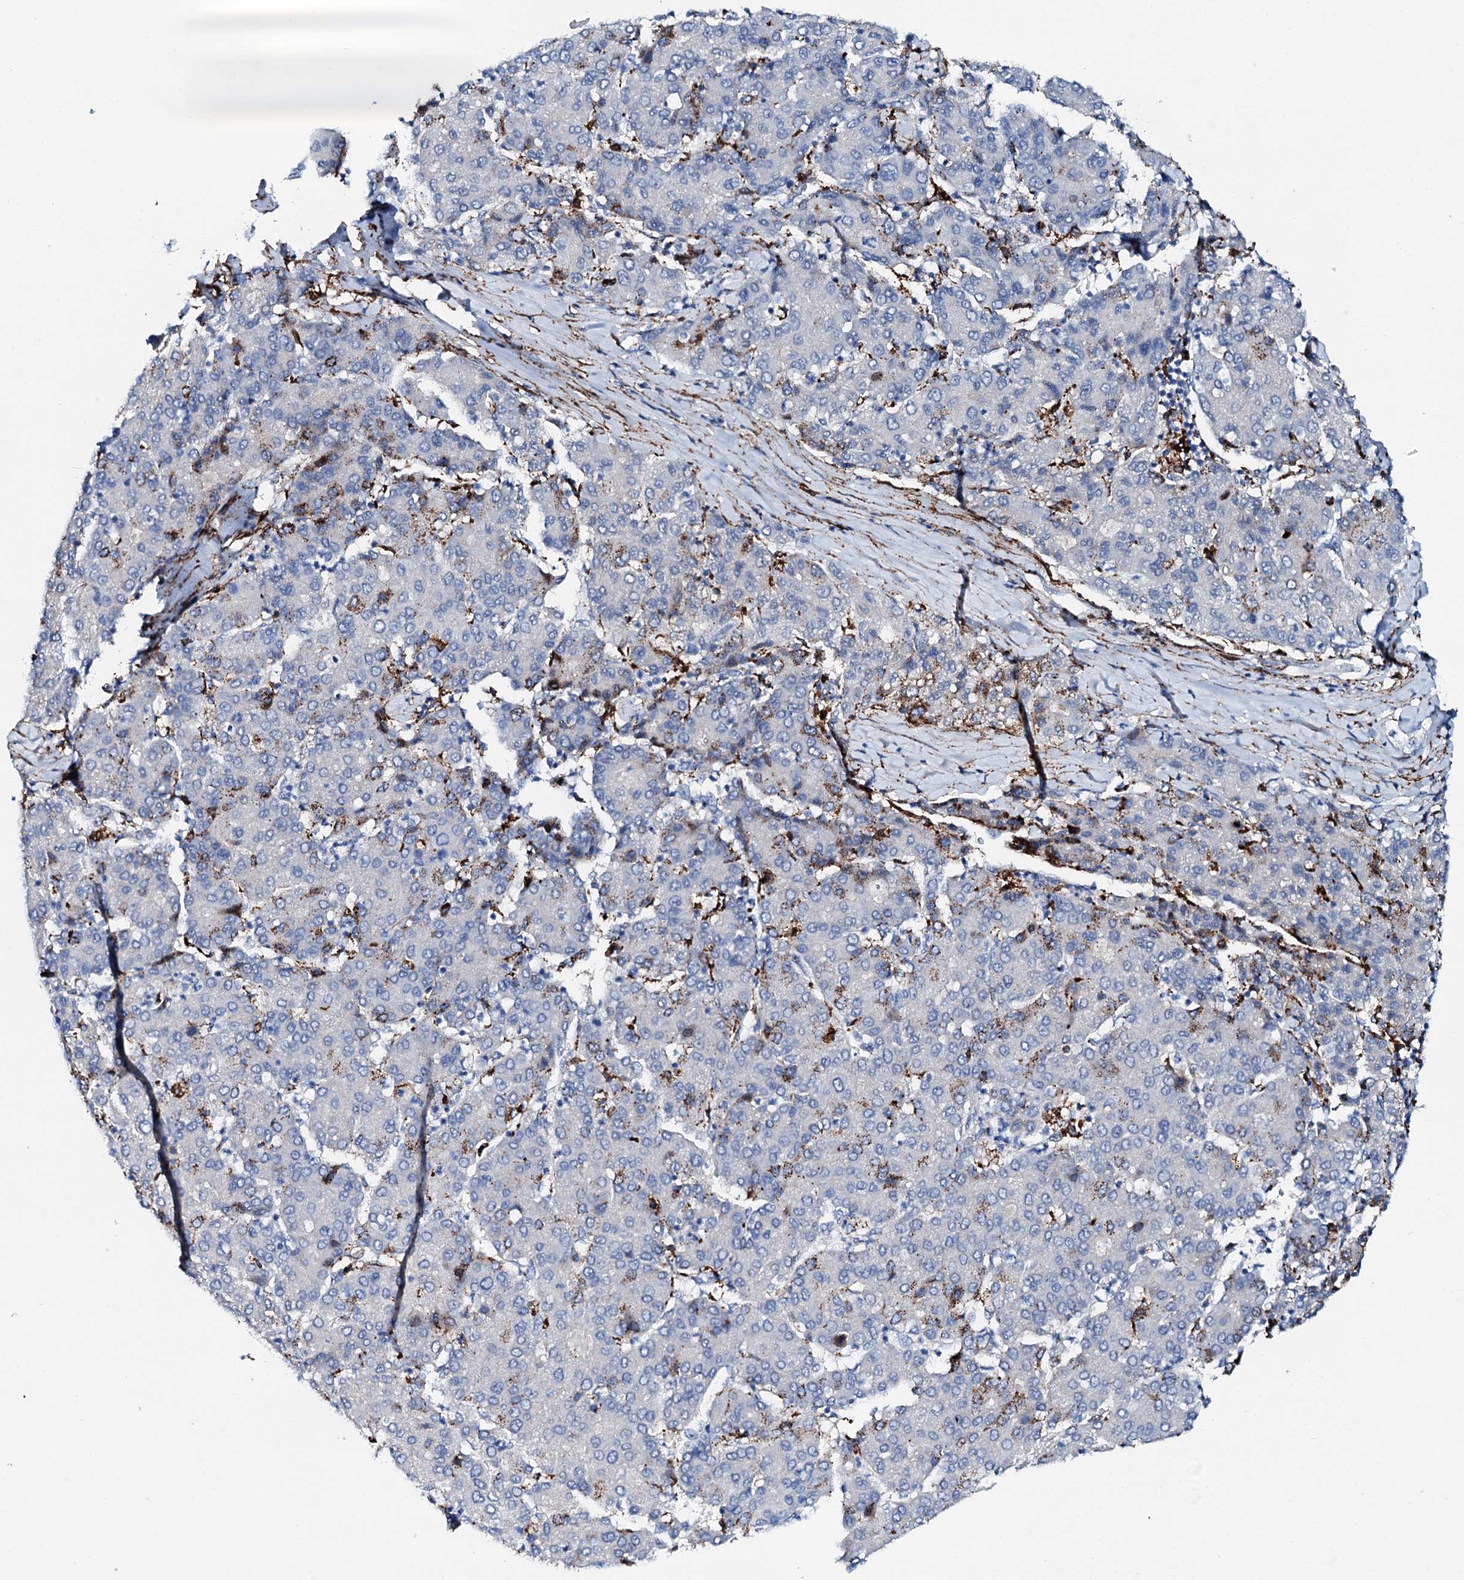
{"staining": {"intensity": "negative", "quantity": "none", "location": "none"}, "tissue": "liver cancer", "cell_type": "Tumor cells", "image_type": "cancer", "snomed": [{"axis": "morphology", "description": "Carcinoma, Hepatocellular, NOS"}, {"axis": "topography", "description": "Liver"}], "caption": "This image is of liver hepatocellular carcinoma stained with immunohistochemistry (IHC) to label a protein in brown with the nuclei are counter-stained blue. There is no staining in tumor cells. (Stains: DAB (3,3'-diaminobenzidine) immunohistochemistry (IHC) with hematoxylin counter stain, Microscopy: brightfield microscopy at high magnification).", "gene": "MED13L", "patient": {"sex": "male", "age": 65}}